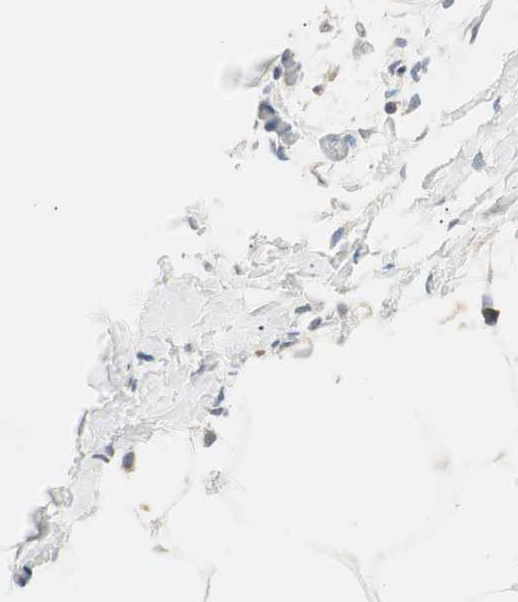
{"staining": {"intensity": "moderate", "quantity": "<25%", "location": "cytoplasmic/membranous"}, "tissue": "adipose tissue", "cell_type": "Adipocytes", "image_type": "normal", "snomed": [{"axis": "morphology", "description": "Normal tissue, NOS"}, {"axis": "topography", "description": "Breast"}, {"axis": "topography", "description": "Adipose tissue"}], "caption": "A brown stain labels moderate cytoplasmic/membranous staining of a protein in adipocytes of benign human adipose tissue.", "gene": "RAD54B", "patient": {"sex": "female", "age": 25}}